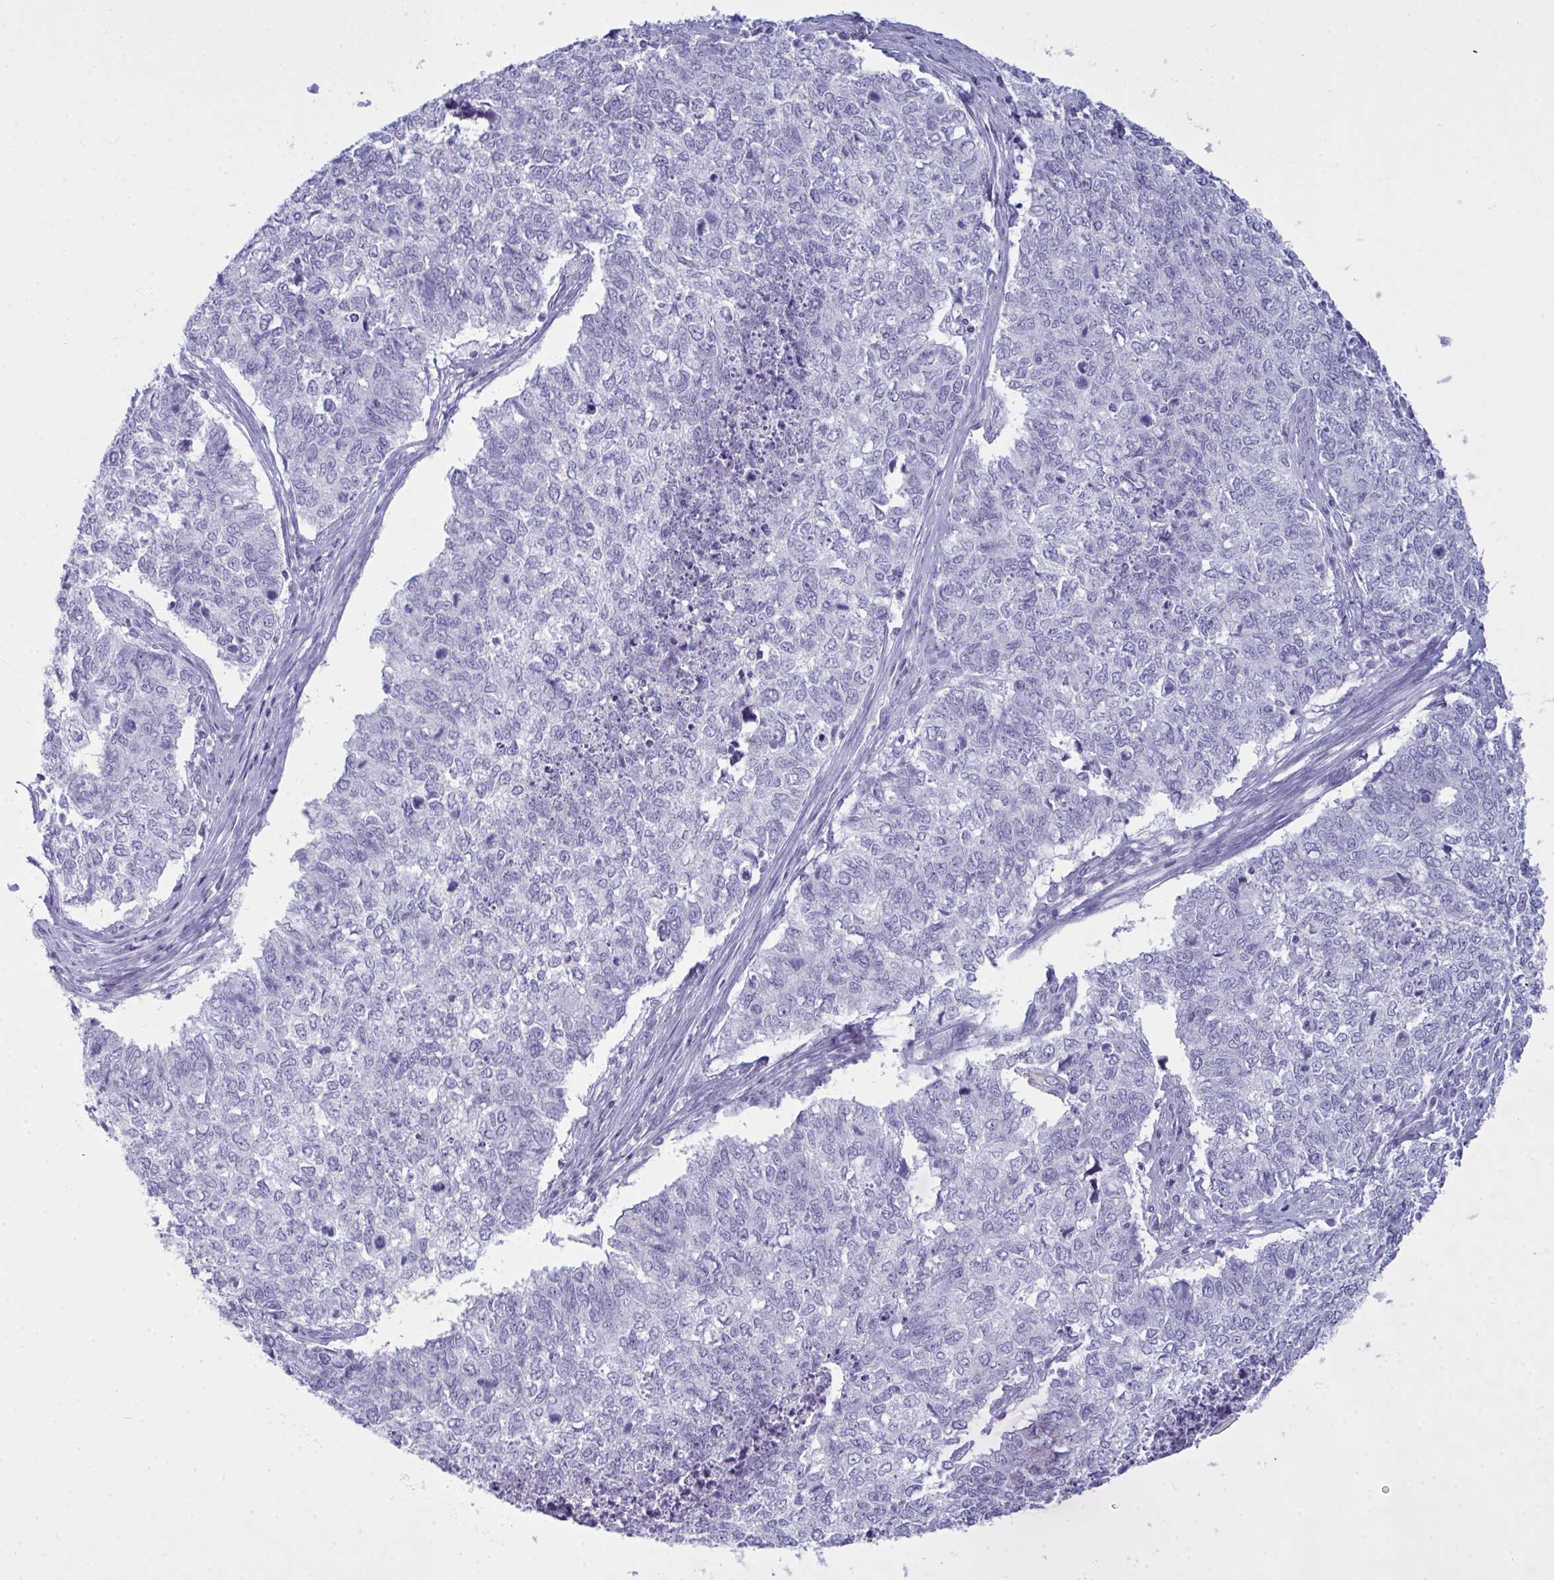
{"staining": {"intensity": "negative", "quantity": "none", "location": "none"}, "tissue": "cervical cancer", "cell_type": "Tumor cells", "image_type": "cancer", "snomed": [{"axis": "morphology", "description": "Adenocarcinoma, NOS"}, {"axis": "topography", "description": "Cervix"}], "caption": "An image of human cervical cancer (adenocarcinoma) is negative for staining in tumor cells.", "gene": "SERPINB10", "patient": {"sex": "female", "age": 63}}